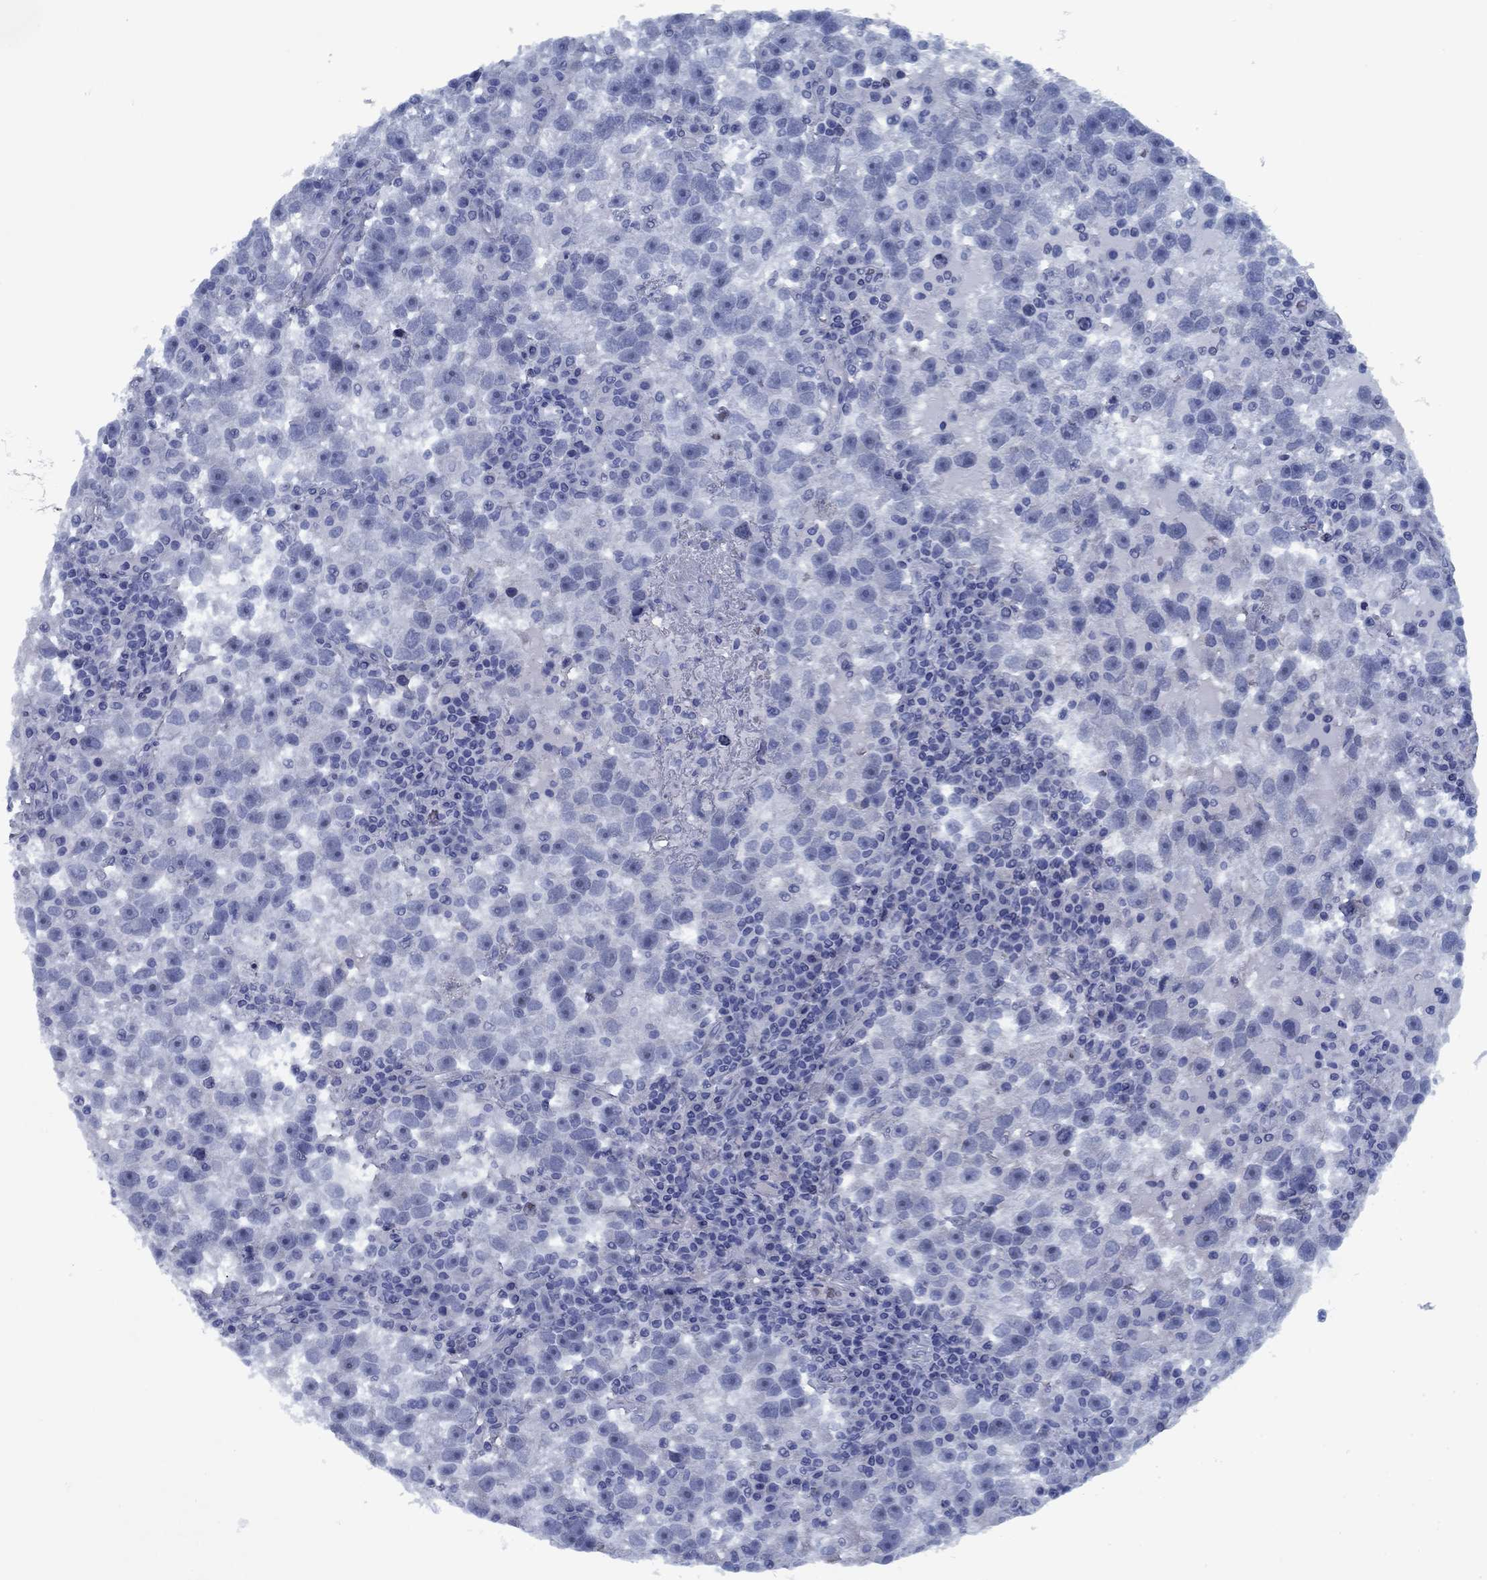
{"staining": {"intensity": "negative", "quantity": "none", "location": "none"}, "tissue": "testis cancer", "cell_type": "Tumor cells", "image_type": "cancer", "snomed": [{"axis": "morphology", "description": "Seminoma, NOS"}, {"axis": "topography", "description": "Testis"}], "caption": "Protein analysis of testis cancer (seminoma) shows no significant staining in tumor cells. The staining was performed using DAB (3,3'-diaminobenzidine) to visualize the protein expression in brown, while the nuclei were stained in blue with hematoxylin (Magnification: 20x).", "gene": "PNMA8A", "patient": {"sex": "male", "age": 47}}